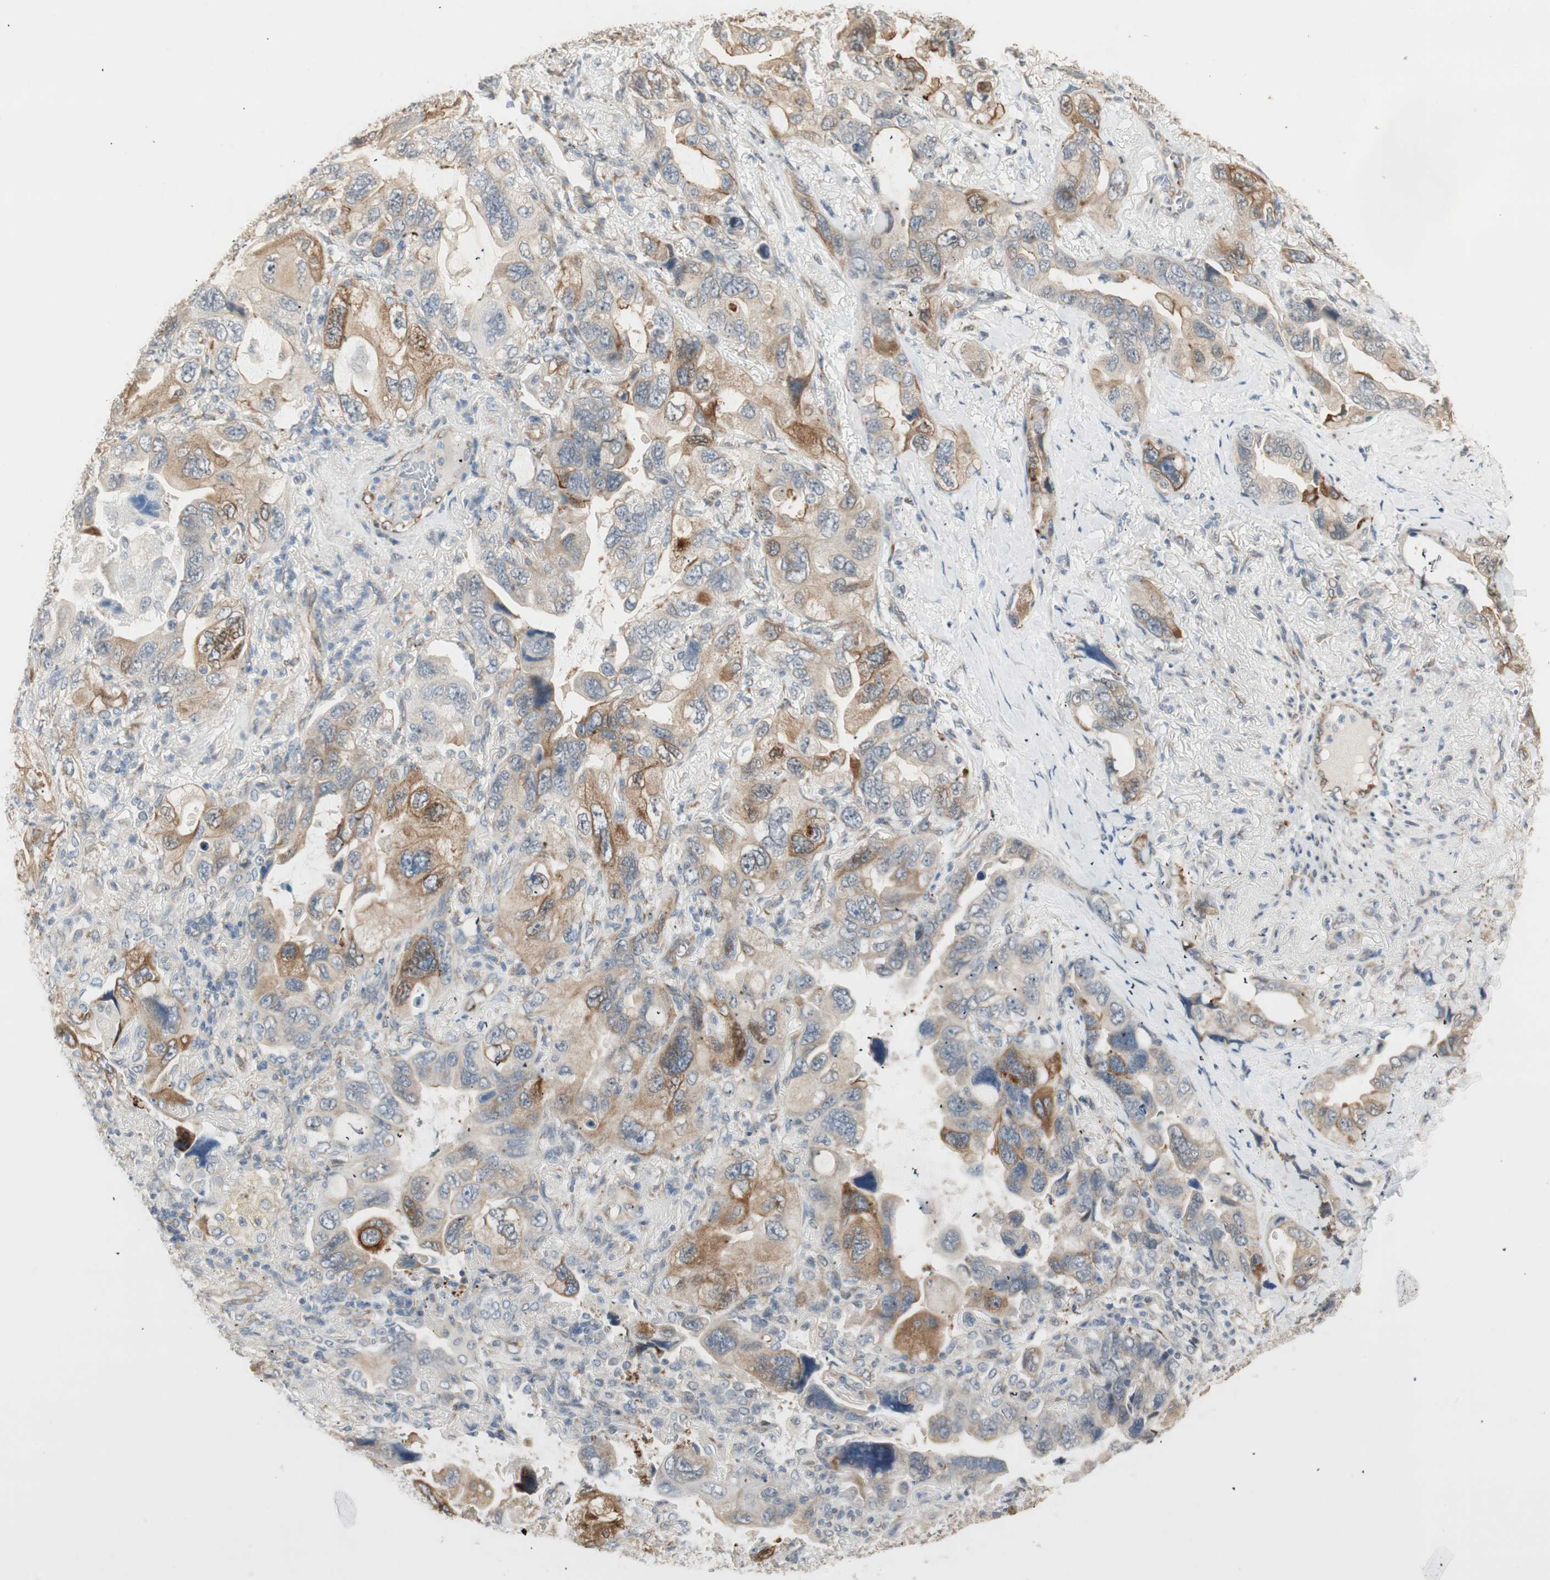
{"staining": {"intensity": "moderate", "quantity": ">75%", "location": "cytoplasmic/membranous"}, "tissue": "lung cancer", "cell_type": "Tumor cells", "image_type": "cancer", "snomed": [{"axis": "morphology", "description": "Squamous cell carcinoma, NOS"}, {"axis": "topography", "description": "Lung"}], "caption": "Brown immunohistochemical staining in squamous cell carcinoma (lung) shows moderate cytoplasmic/membranous expression in approximately >75% of tumor cells. (brown staining indicates protein expression, while blue staining denotes nuclei).", "gene": "TASOR", "patient": {"sex": "female", "age": 73}}